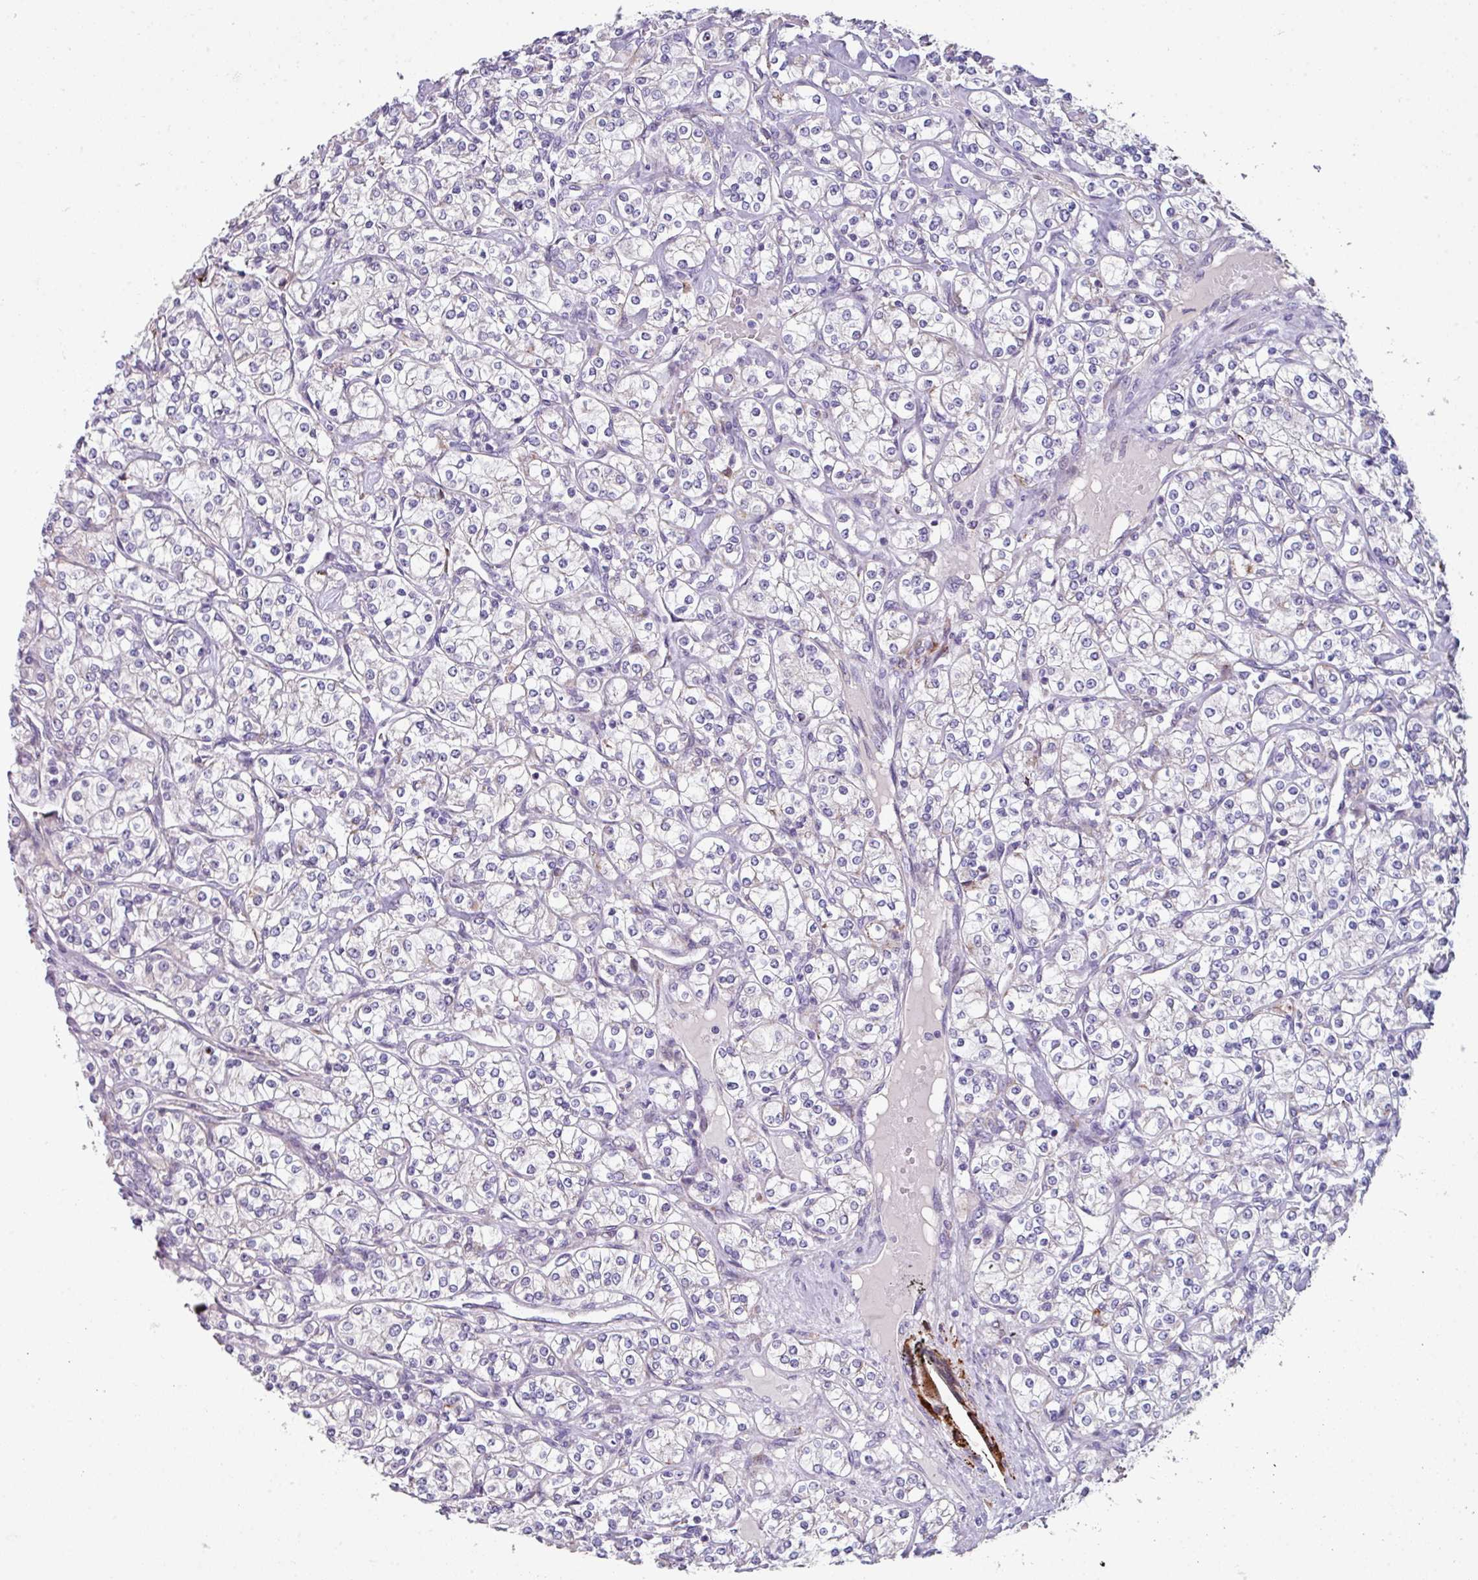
{"staining": {"intensity": "negative", "quantity": "none", "location": "none"}, "tissue": "renal cancer", "cell_type": "Tumor cells", "image_type": "cancer", "snomed": [{"axis": "morphology", "description": "Adenocarcinoma, NOS"}, {"axis": "topography", "description": "Kidney"}], "caption": "Renal cancer was stained to show a protein in brown. There is no significant positivity in tumor cells.", "gene": "BMS1", "patient": {"sex": "male", "age": 77}}